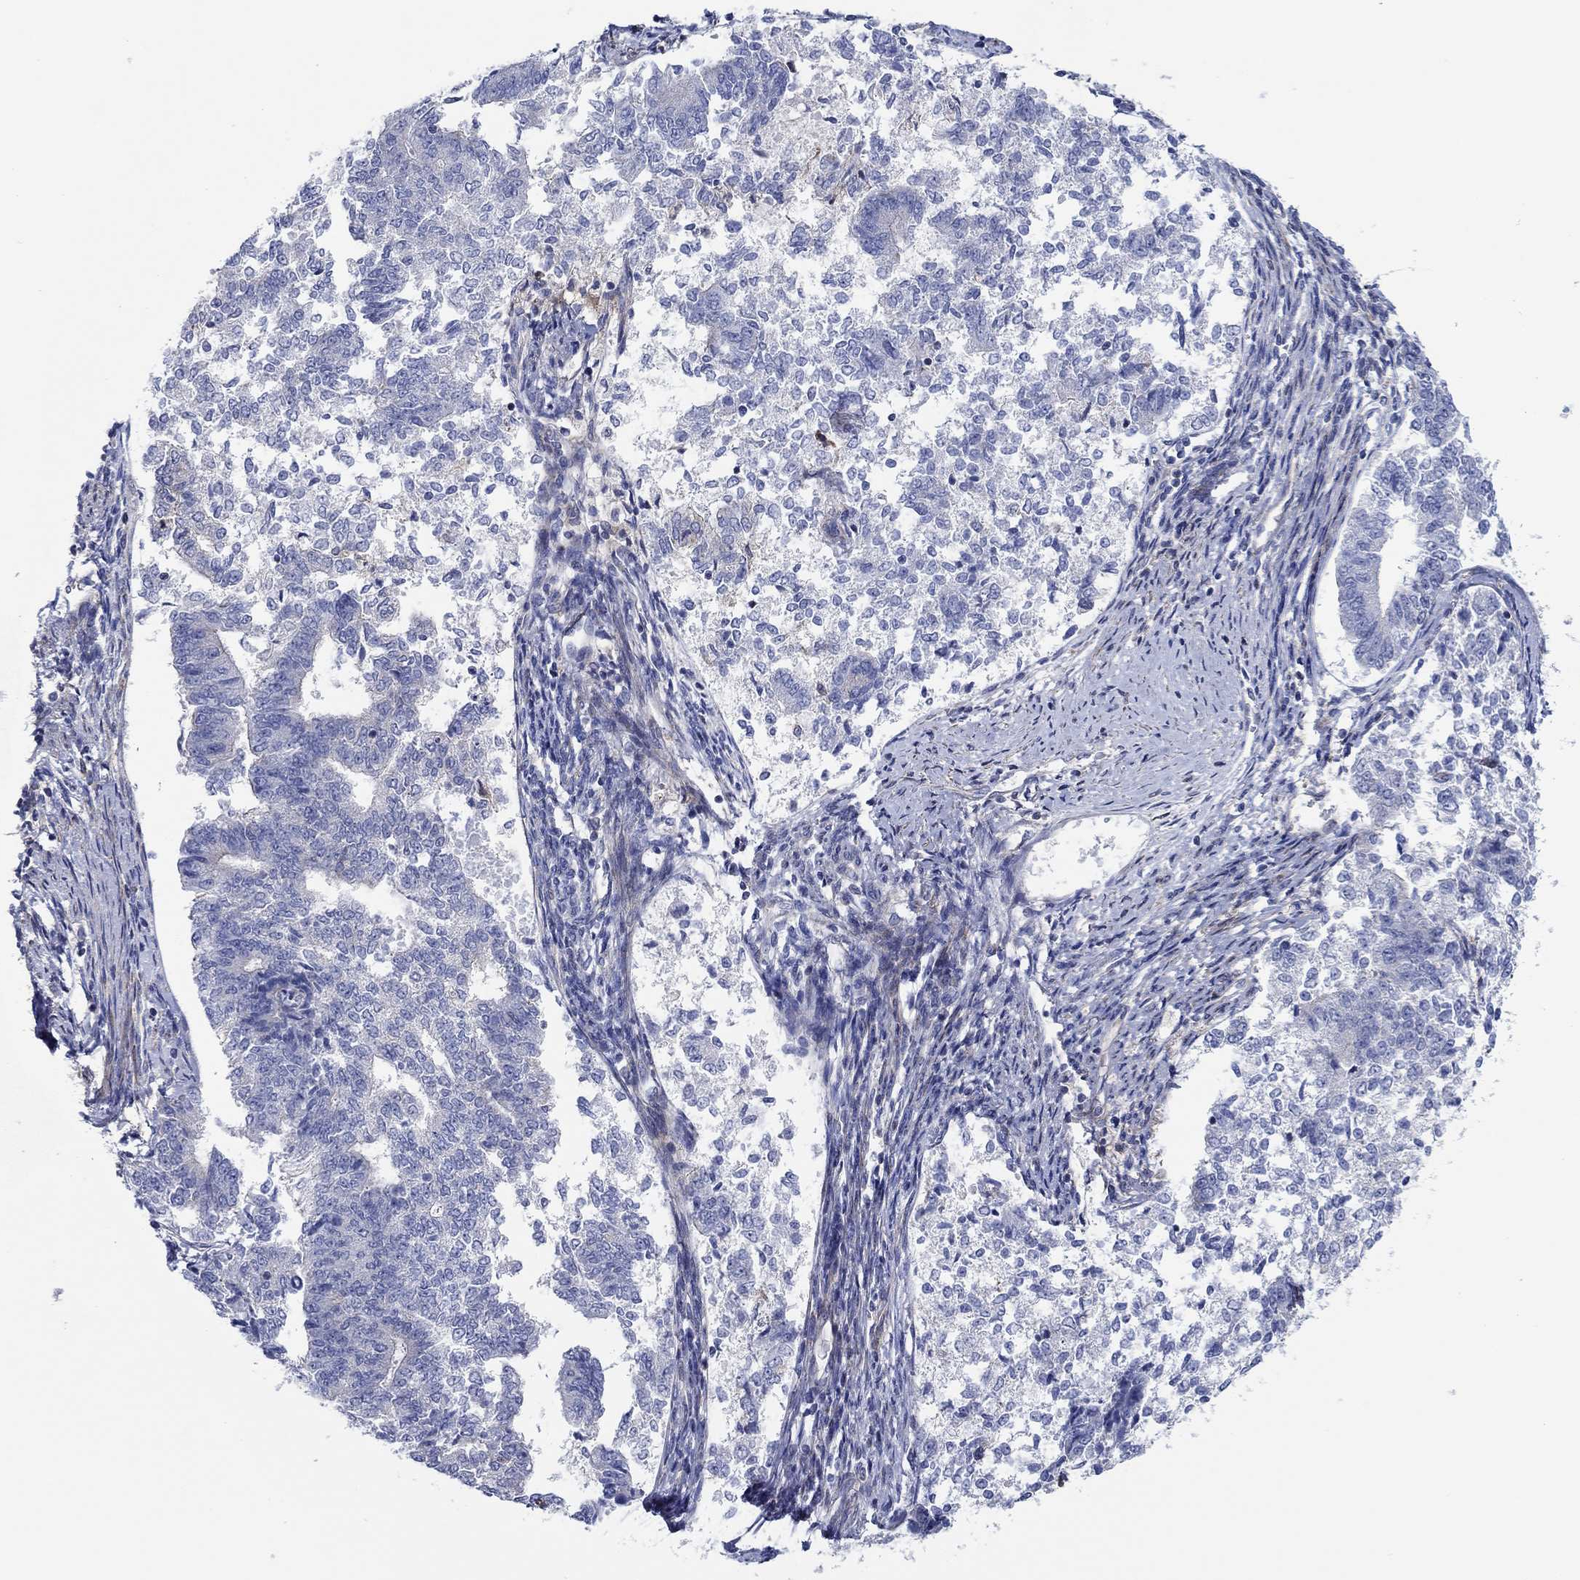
{"staining": {"intensity": "negative", "quantity": "none", "location": "none"}, "tissue": "endometrial cancer", "cell_type": "Tumor cells", "image_type": "cancer", "snomed": [{"axis": "morphology", "description": "Adenocarcinoma, NOS"}, {"axis": "topography", "description": "Endometrium"}], "caption": "IHC histopathology image of neoplastic tissue: endometrial cancer stained with DAB (3,3'-diaminobenzidine) demonstrates no significant protein positivity in tumor cells. (DAB (3,3'-diaminobenzidine) immunohistochemistry visualized using brightfield microscopy, high magnification).", "gene": "FMN1", "patient": {"sex": "female", "age": 65}}